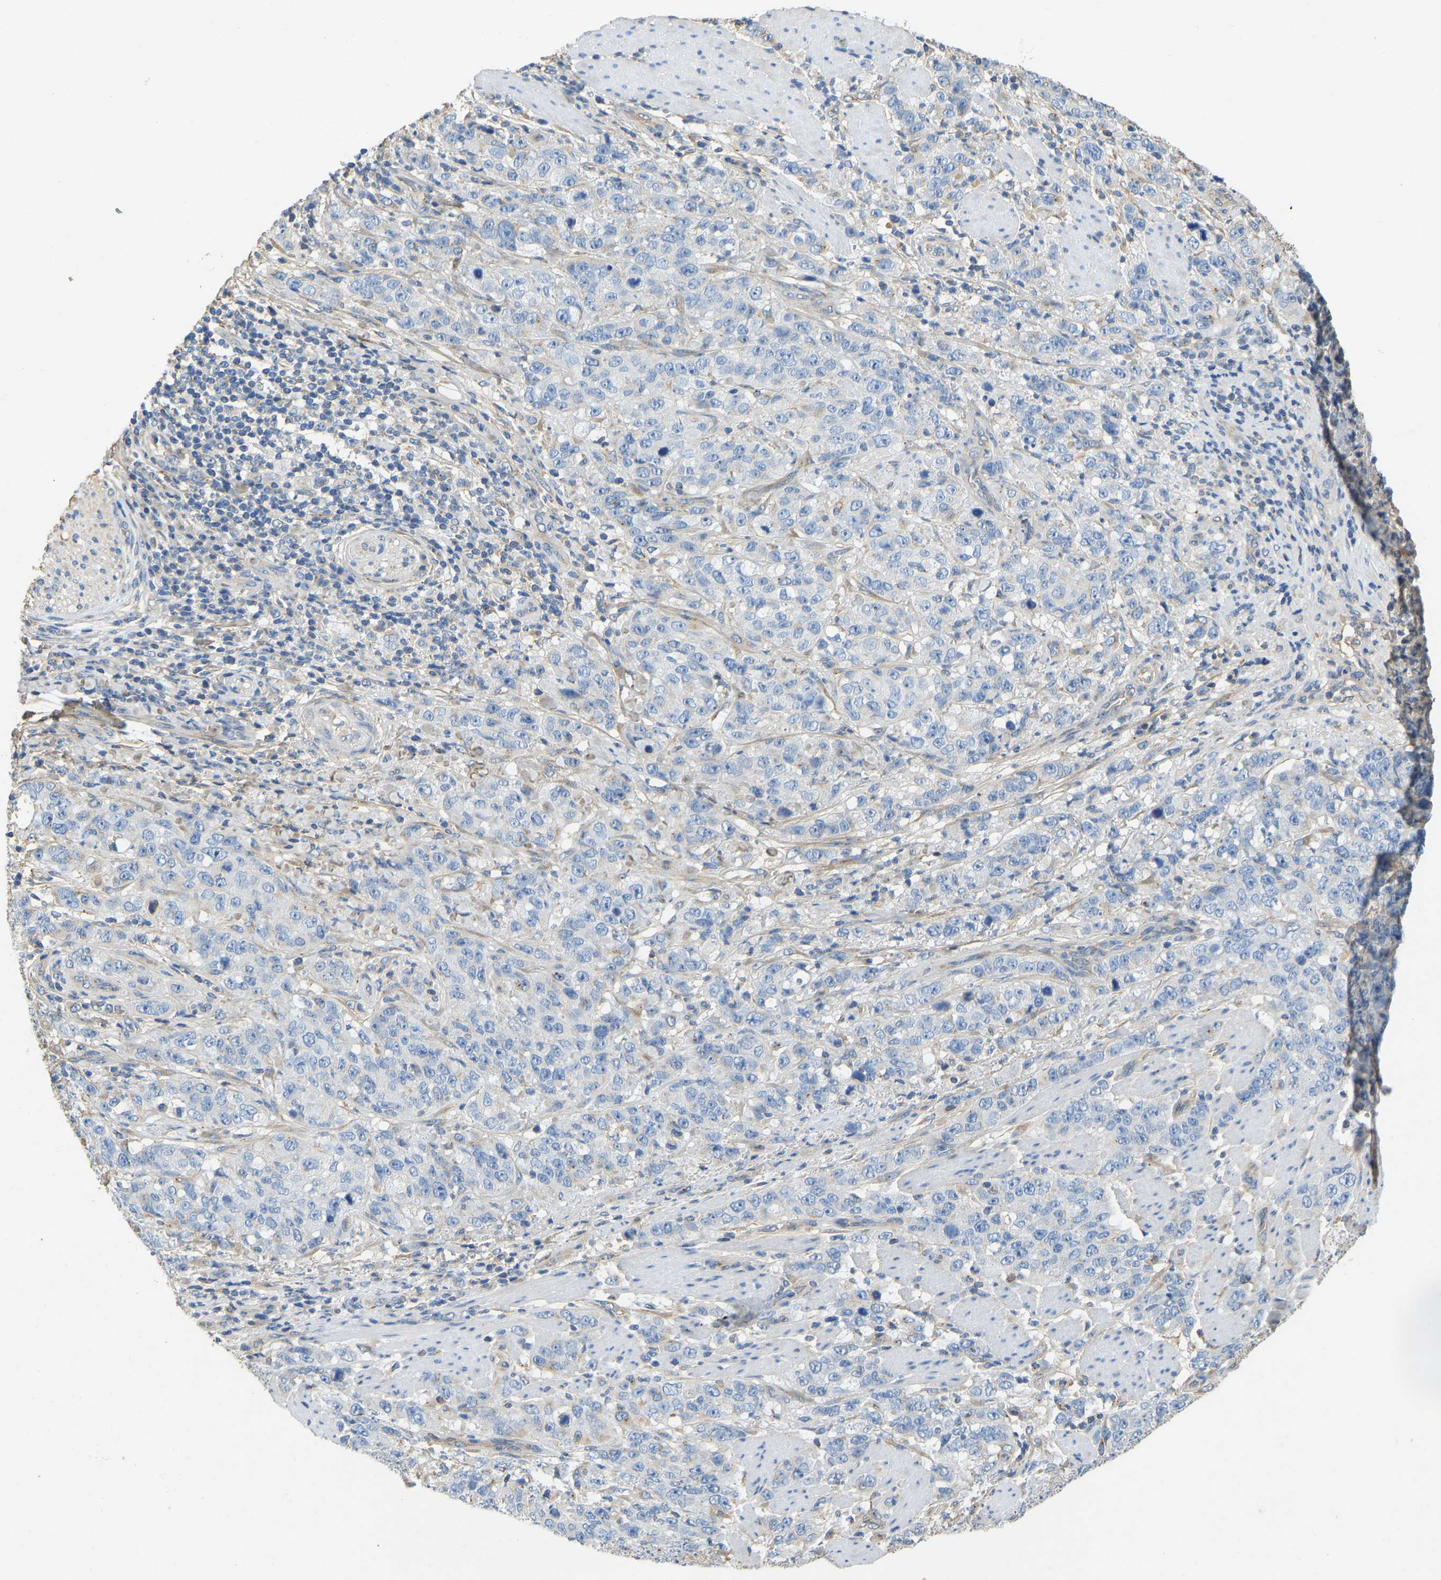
{"staining": {"intensity": "negative", "quantity": "none", "location": "none"}, "tissue": "stomach cancer", "cell_type": "Tumor cells", "image_type": "cancer", "snomed": [{"axis": "morphology", "description": "Adenocarcinoma, NOS"}, {"axis": "topography", "description": "Stomach"}], "caption": "Tumor cells show no significant protein positivity in adenocarcinoma (stomach).", "gene": "TECTA", "patient": {"sex": "male", "age": 48}}